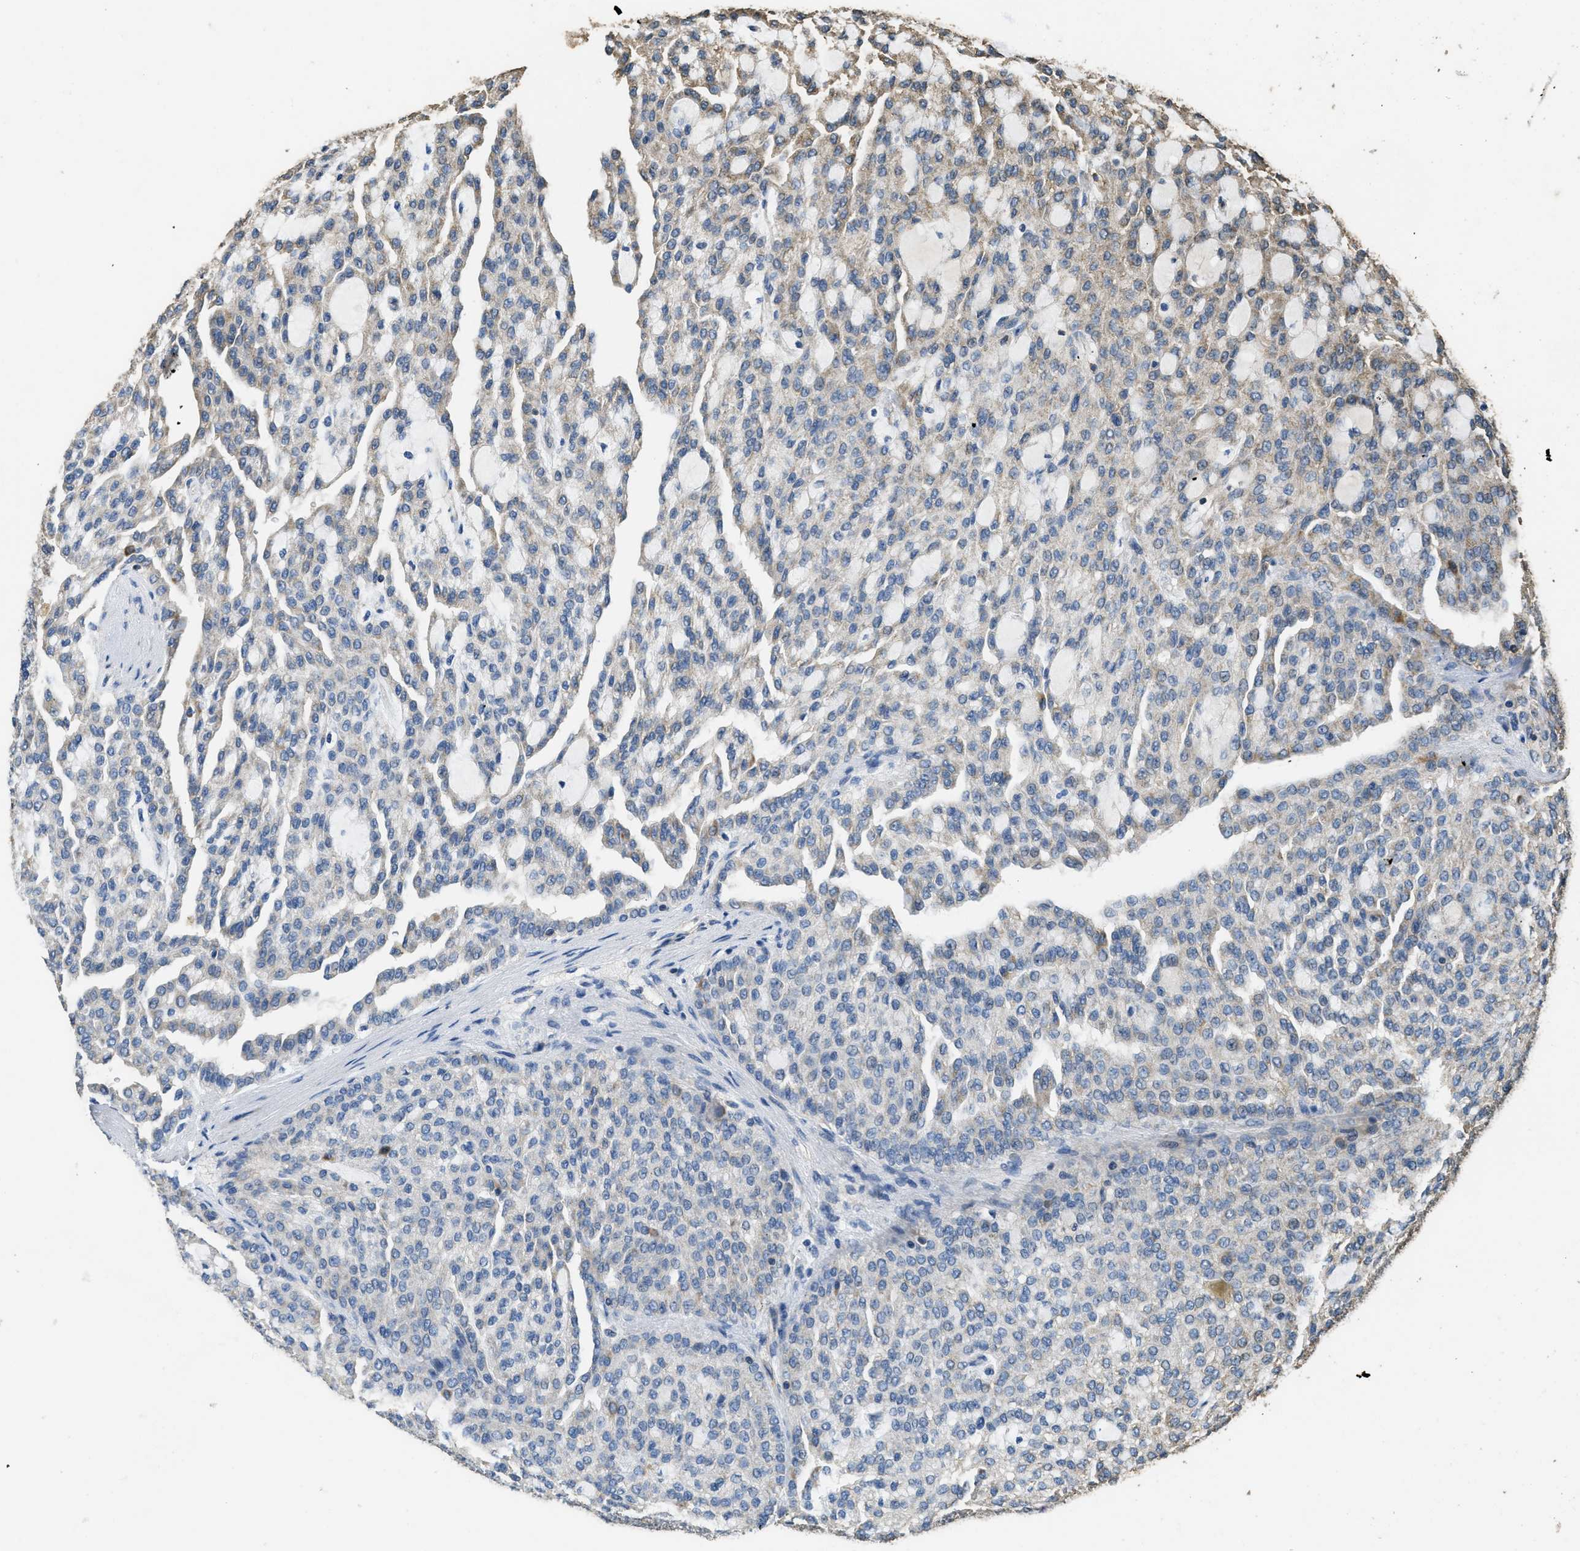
{"staining": {"intensity": "moderate", "quantity": "<25%", "location": "cytoplasmic/membranous"}, "tissue": "renal cancer", "cell_type": "Tumor cells", "image_type": "cancer", "snomed": [{"axis": "morphology", "description": "Adenocarcinoma, NOS"}, {"axis": "topography", "description": "Kidney"}], "caption": "A low amount of moderate cytoplasmic/membranous staining is seen in about <25% of tumor cells in adenocarcinoma (renal) tissue.", "gene": "CYRIA", "patient": {"sex": "male", "age": 63}}